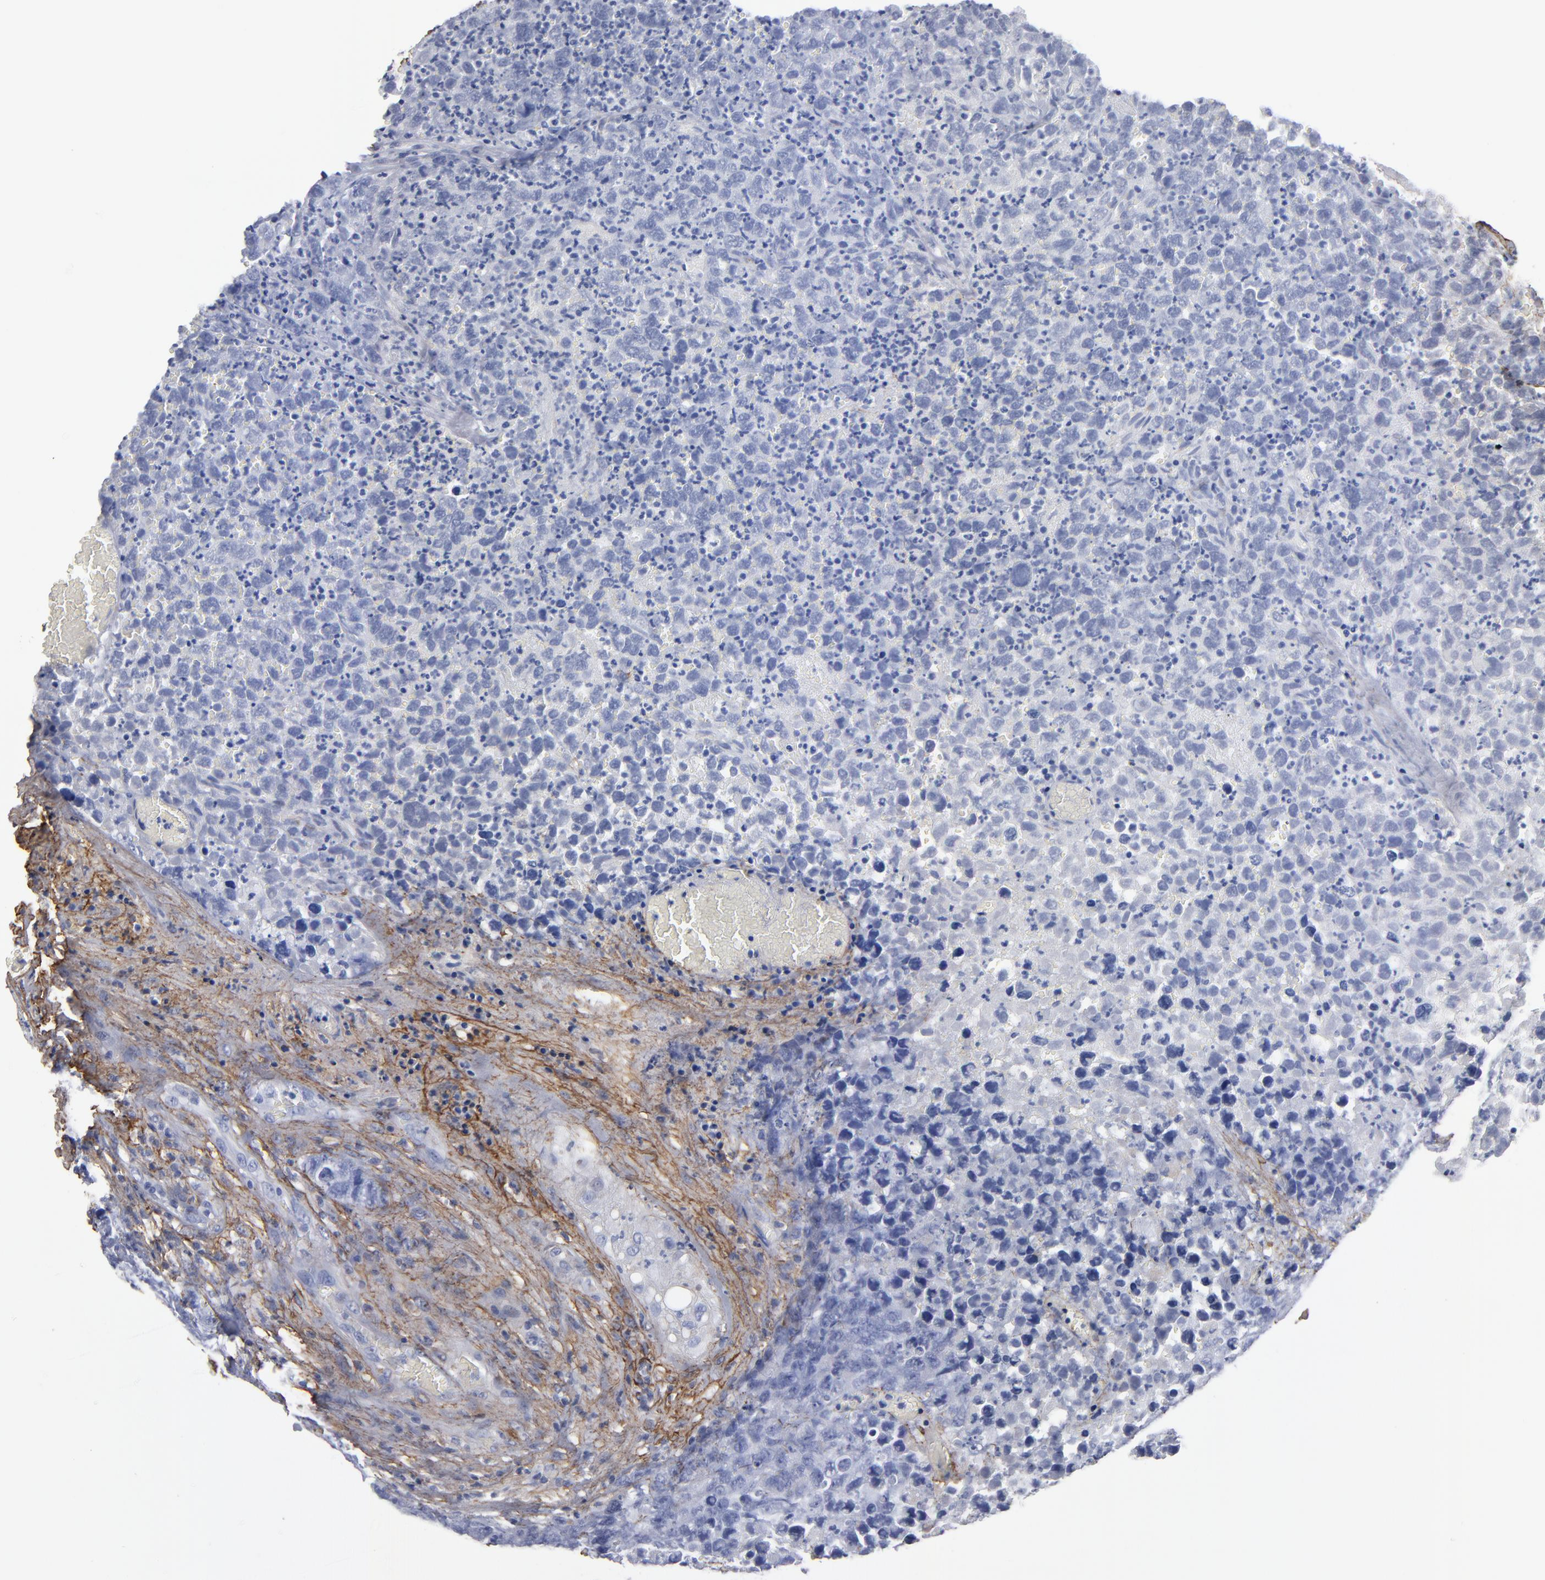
{"staining": {"intensity": "negative", "quantity": "none", "location": "none"}, "tissue": "testis cancer", "cell_type": "Tumor cells", "image_type": "cancer", "snomed": [{"axis": "morphology", "description": "Carcinoma, Embryonal, NOS"}, {"axis": "topography", "description": "Testis"}], "caption": "Human testis cancer (embryonal carcinoma) stained for a protein using IHC displays no expression in tumor cells.", "gene": "EMILIN1", "patient": {"sex": "male", "age": 31}}